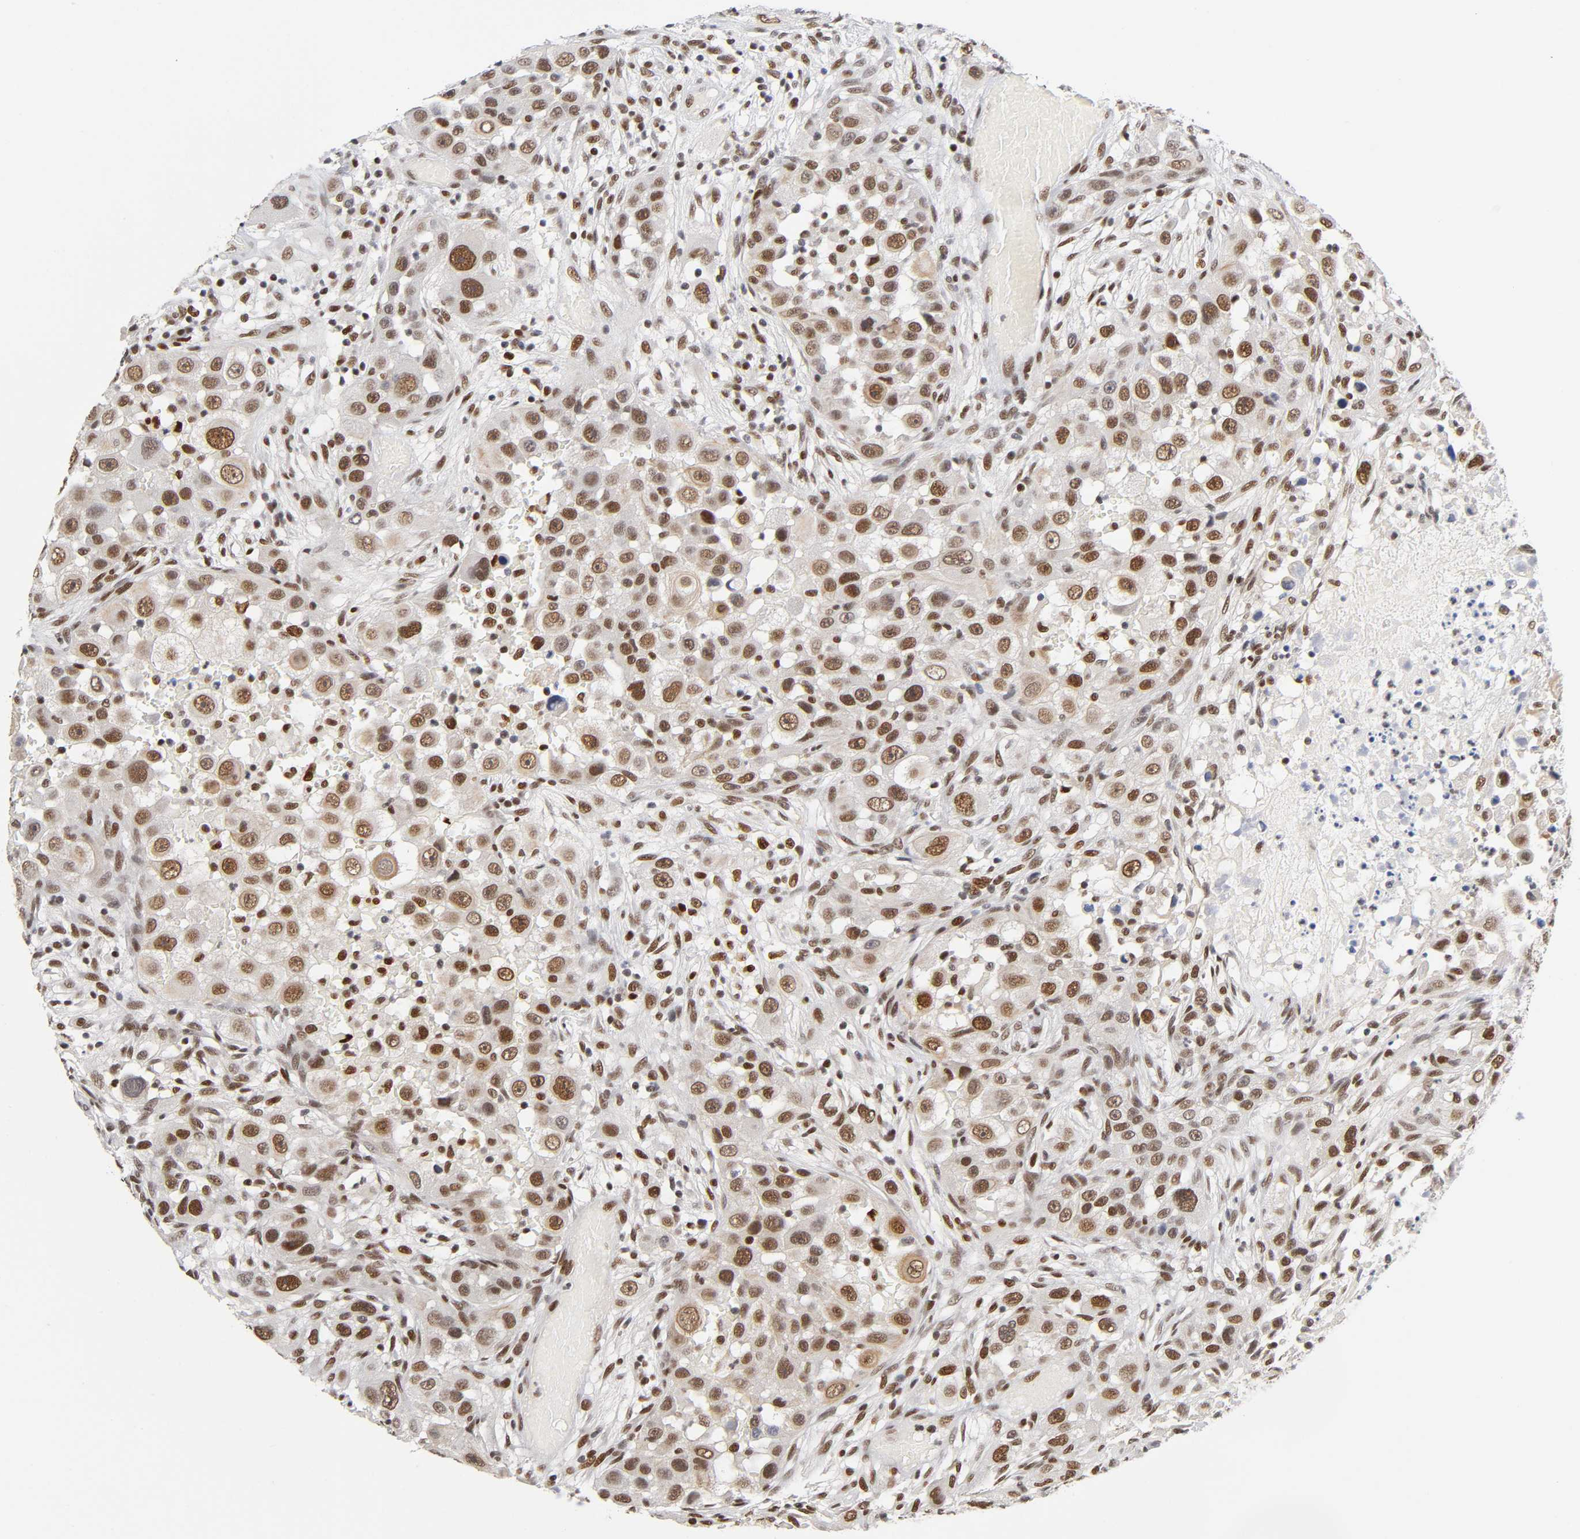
{"staining": {"intensity": "strong", "quantity": ">75%", "location": "cytoplasmic/membranous,nuclear"}, "tissue": "head and neck cancer", "cell_type": "Tumor cells", "image_type": "cancer", "snomed": [{"axis": "morphology", "description": "Carcinoma, NOS"}, {"axis": "topography", "description": "Head-Neck"}], "caption": "Immunohistochemistry (IHC) (DAB (3,3'-diaminobenzidine)) staining of head and neck cancer (carcinoma) demonstrates strong cytoplasmic/membranous and nuclear protein positivity in about >75% of tumor cells.", "gene": "NR3C1", "patient": {"sex": "male", "age": 87}}